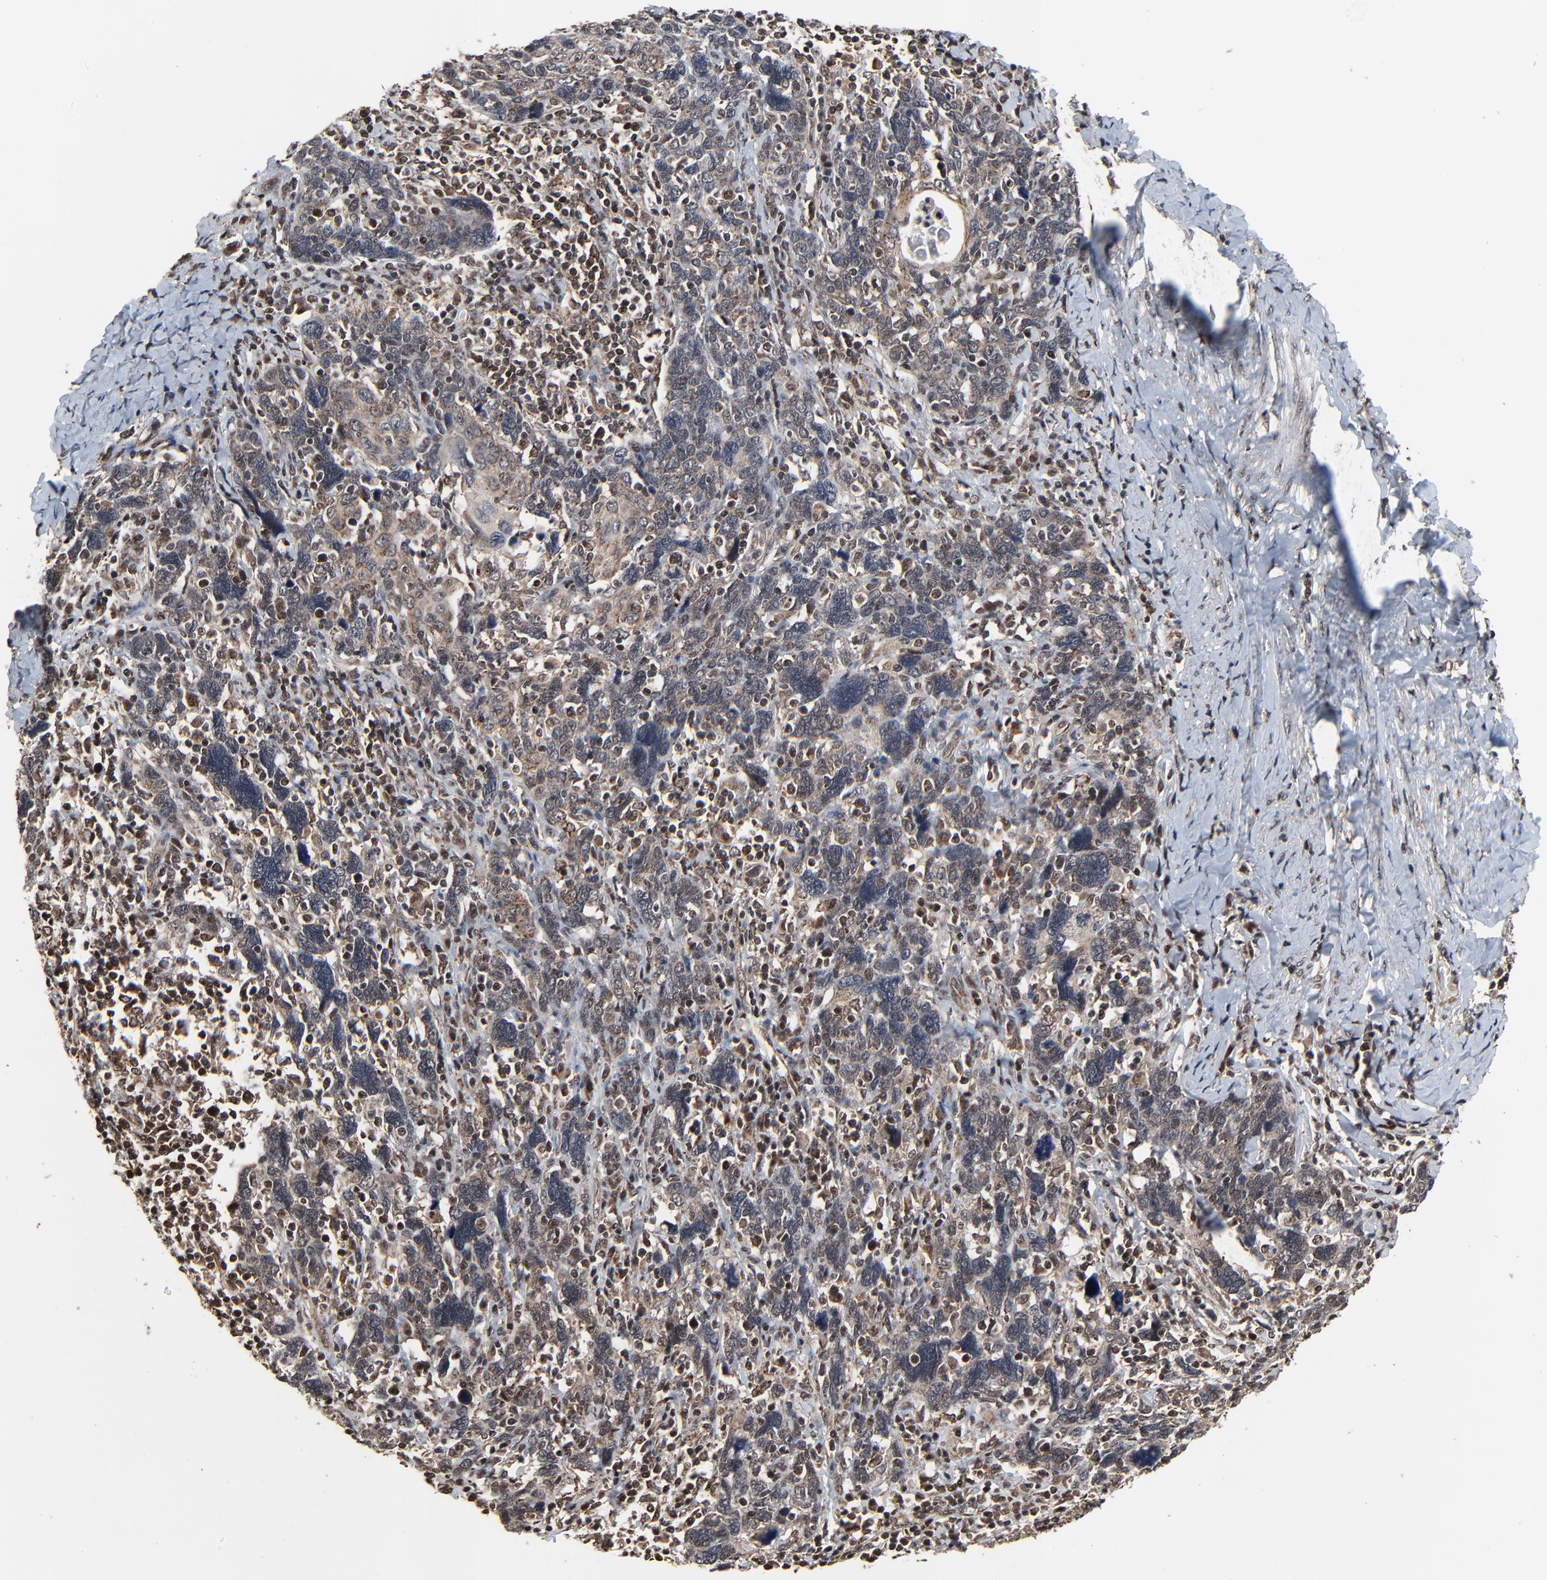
{"staining": {"intensity": "weak", "quantity": "25%-75%", "location": "cytoplasmic/membranous,nuclear"}, "tissue": "cervical cancer", "cell_type": "Tumor cells", "image_type": "cancer", "snomed": [{"axis": "morphology", "description": "Squamous cell carcinoma, NOS"}, {"axis": "topography", "description": "Cervix"}], "caption": "Brown immunohistochemical staining in human cervical cancer (squamous cell carcinoma) shows weak cytoplasmic/membranous and nuclear staining in approximately 25%-75% of tumor cells.", "gene": "RHOJ", "patient": {"sex": "female", "age": 41}}